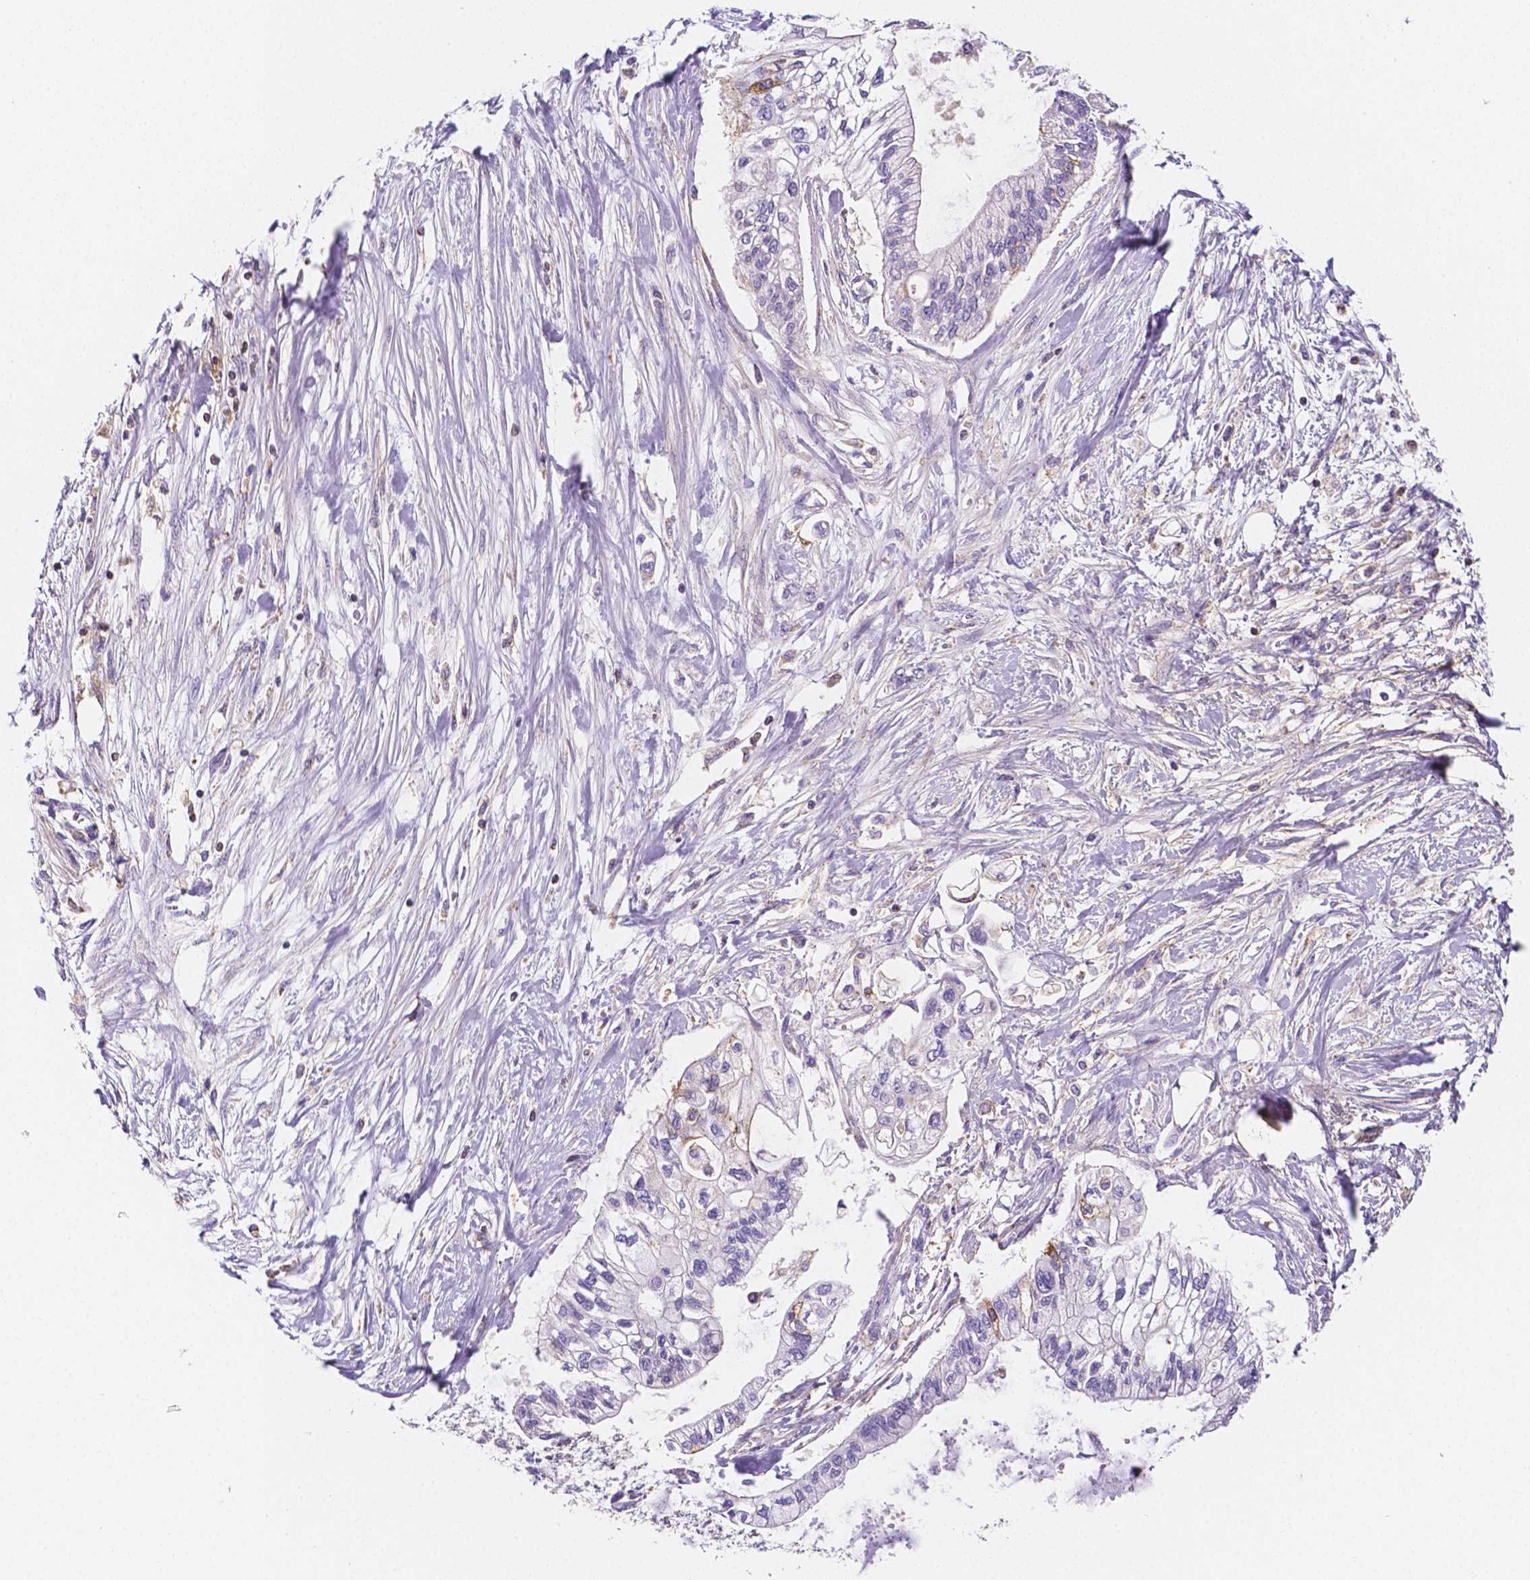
{"staining": {"intensity": "negative", "quantity": "none", "location": "none"}, "tissue": "pancreatic cancer", "cell_type": "Tumor cells", "image_type": "cancer", "snomed": [{"axis": "morphology", "description": "Adenocarcinoma, NOS"}, {"axis": "topography", "description": "Pancreas"}], "caption": "Tumor cells show no significant positivity in adenocarcinoma (pancreatic).", "gene": "GABRD", "patient": {"sex": "female", "age": 77}}